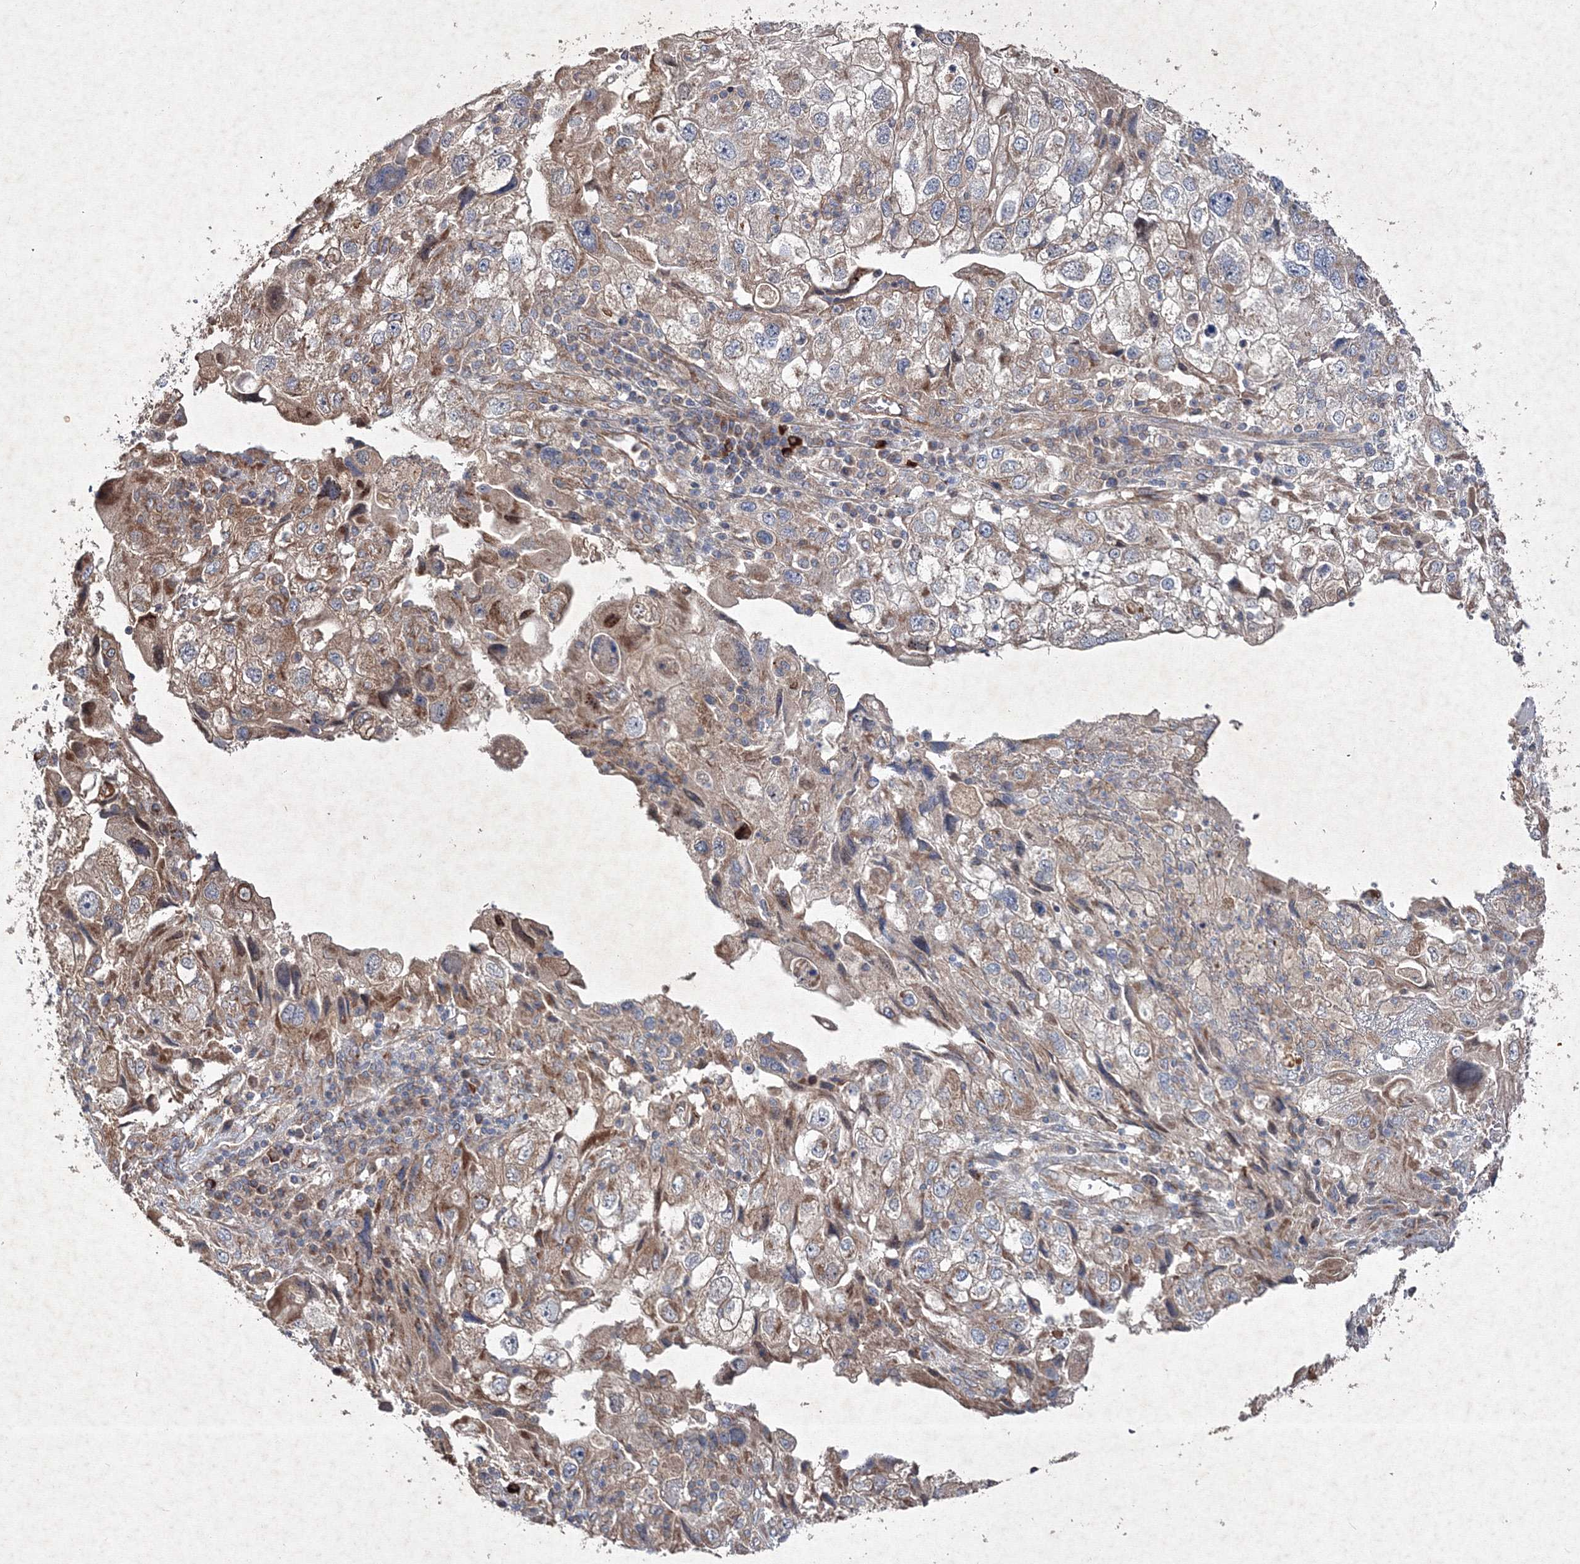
{"staining": {"intensity": "moderate", "quantity": "25%-75%", "location": "cytoplasmic/membranous"}, "tissue": "endometrial cancer", "cell_type": "Tumor cells", "image_type": "cancer", "snomed": [{"axis": "morphology", "description": "Adenocarcinoma, NOS"}, {"axis": "topography", "description": "Endometrium"}], "caption": "About 25%-75% of tumor cells in endometrial adenocarcinoma demonstrate moderate cytoplasmic/membranous protein positivity as visualized by brown immunohistochemical staining.", "gene": "GFM1", "patient": {"sex": "female", "age": 49}}